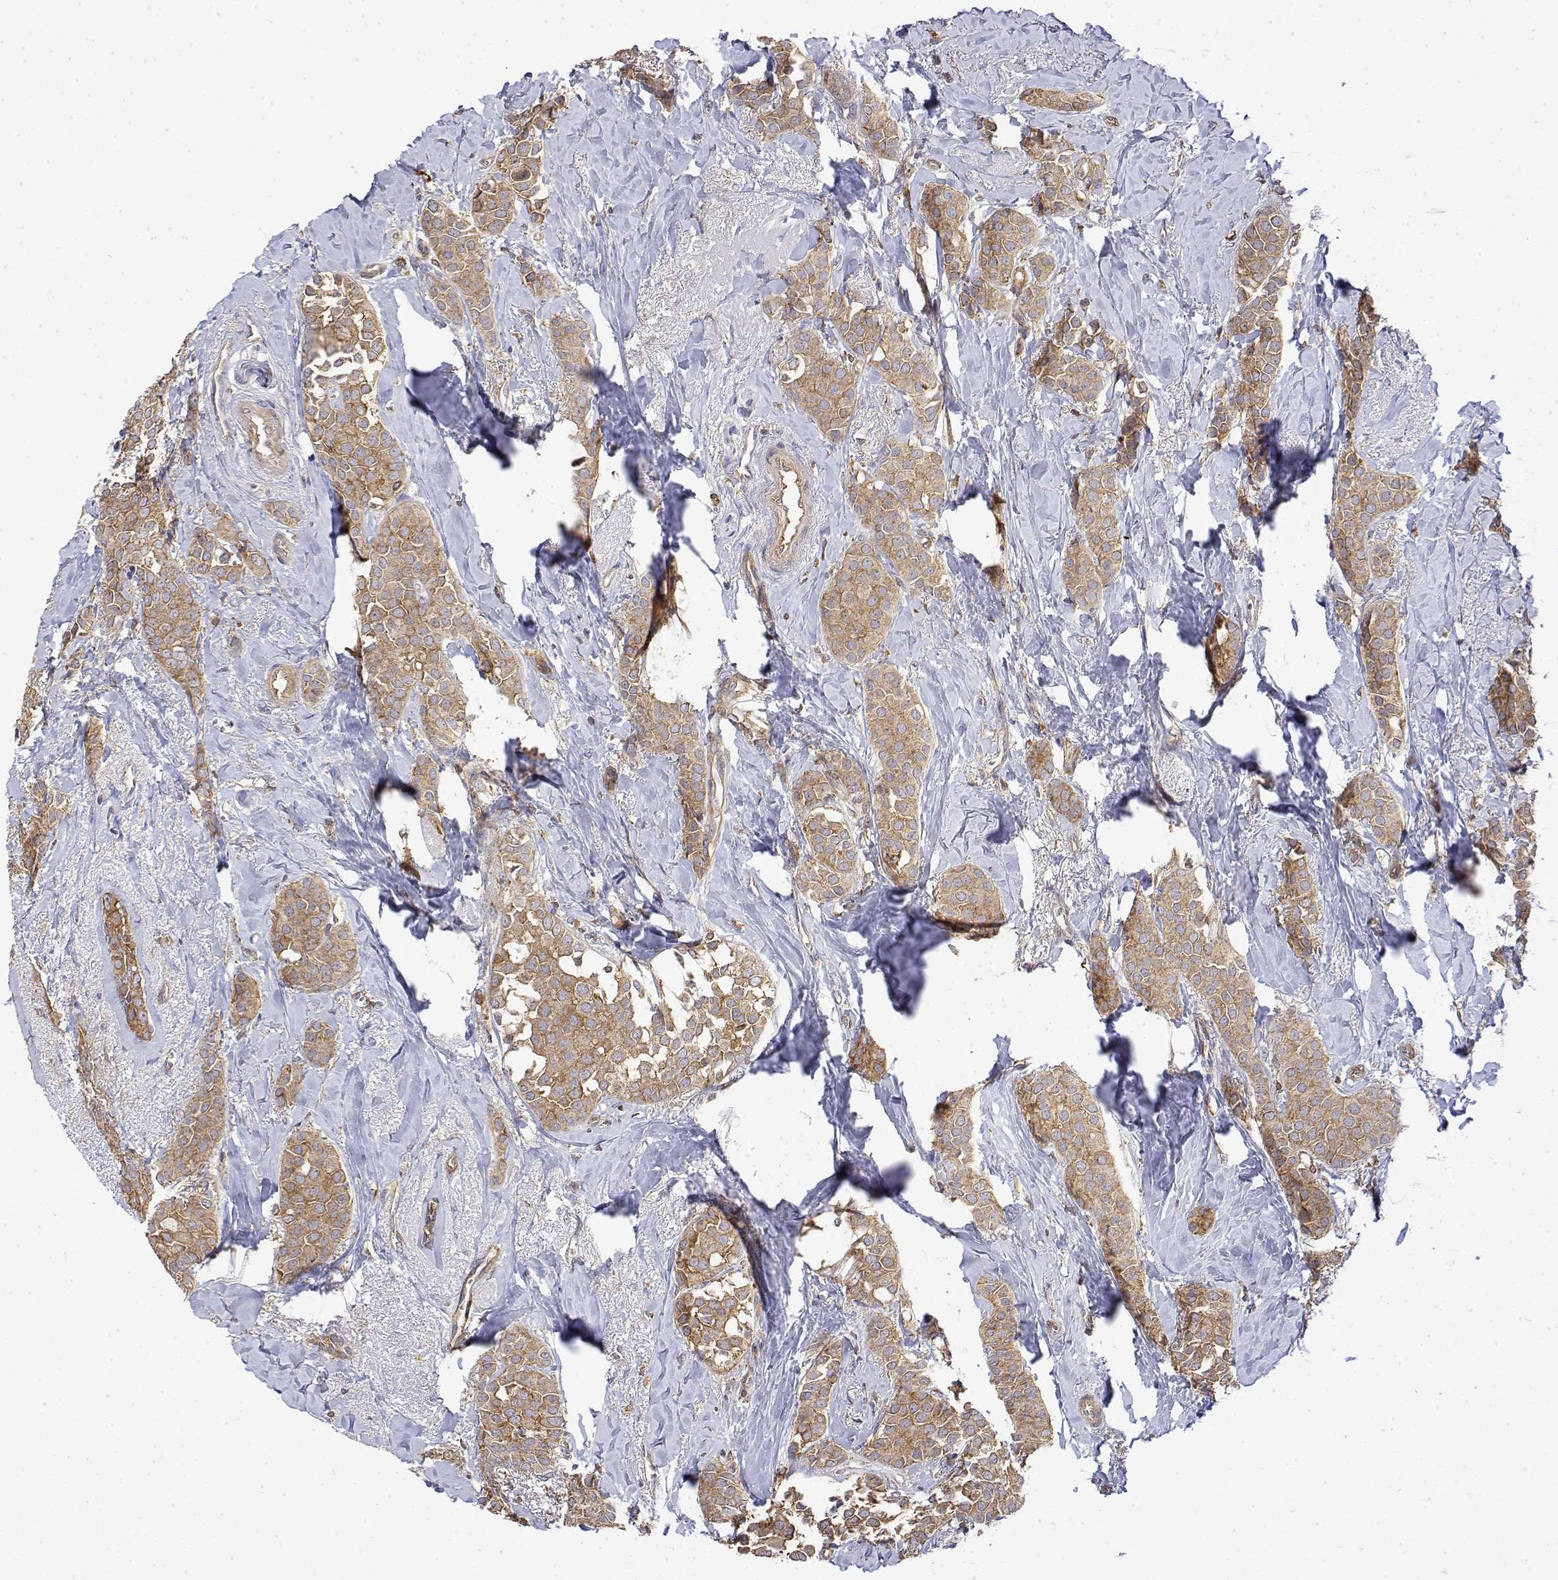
{"staining": {"intensity": "moderate", "quantity": ">75%", "location": "cytoplasmic/membranous"}, "tissue": "breast cancer", "cell_type": "Tumor cells", "image_type": "cancer", "snomed": [{"axis": "morphology", "description": "Duct carcinoma"}, {"axis": "topography", "description": "Breast"}], "caption": "Tumor cells reveal medium levels of moderate cytoplasmic/membranous positivity in about >75% of cells in breast invasive ductal carcinoma. The staining is performed using DAB brown chromogen to label protein expression. The nuclei are counter-stained blue using hematoxylin.", "gene": "PACSIN2", "patient": {"sex": "female", "age": 79}}